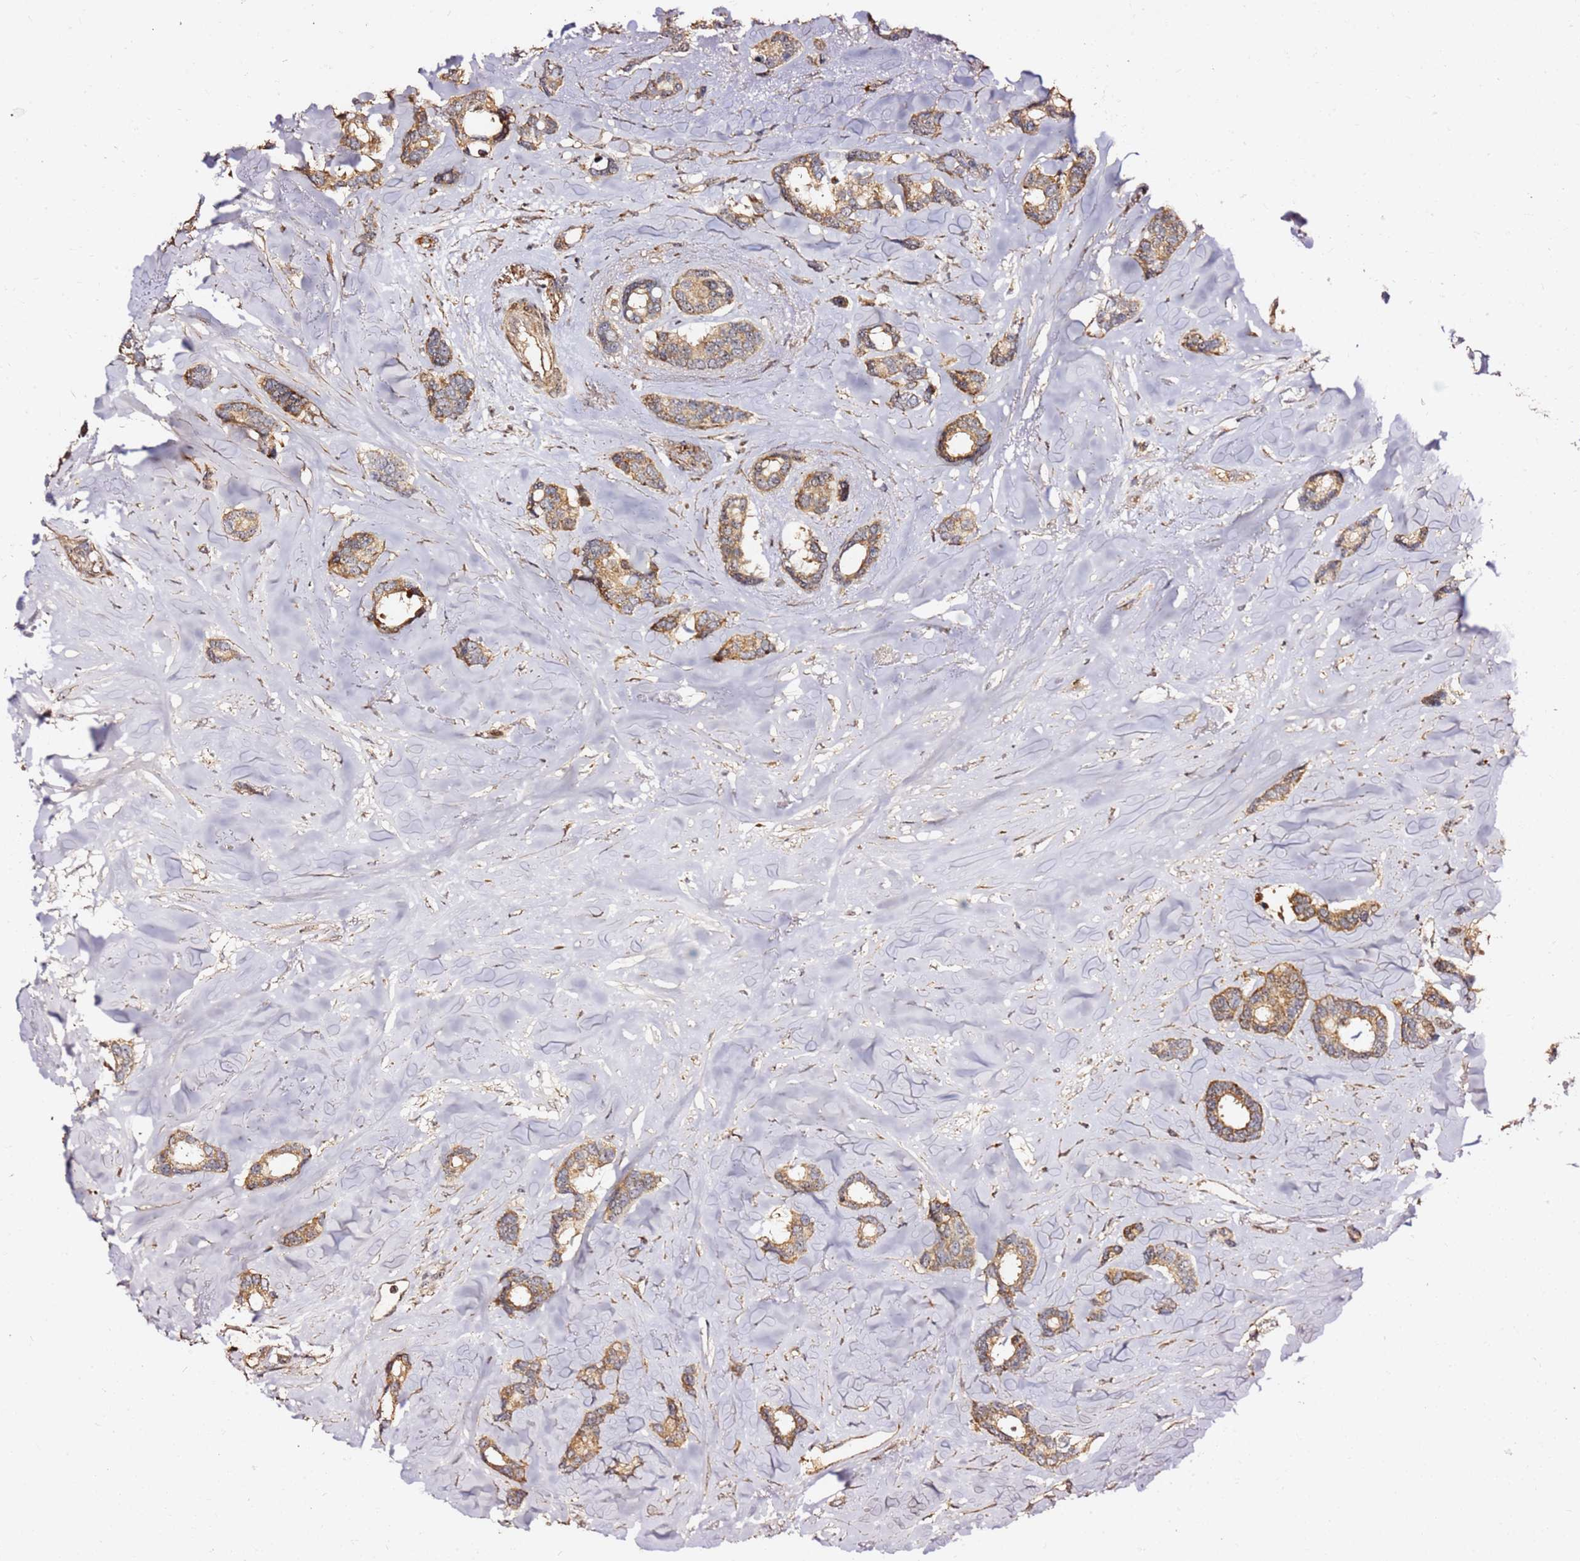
{"staining": {"intensity": "moderate", "quantity": ">75%", "location": "cytoplasmic/membranous"}, "tissue": "breast cancer", "cell_type": "Tumor cells", "image_type": "cancer", "snomed": [{"axis": "morphology", "description": "Duct carcinoma"}, {"axis": "topography", "description": "Breast"}], "caption": "Human breast cancer stained for a protein (brown) exhibits moderate cytoplasmic/membranous positive positivity in about >75% of tumor cells.", "gene": "KIF25", "patient": {"sex": "female", "age": 87}}